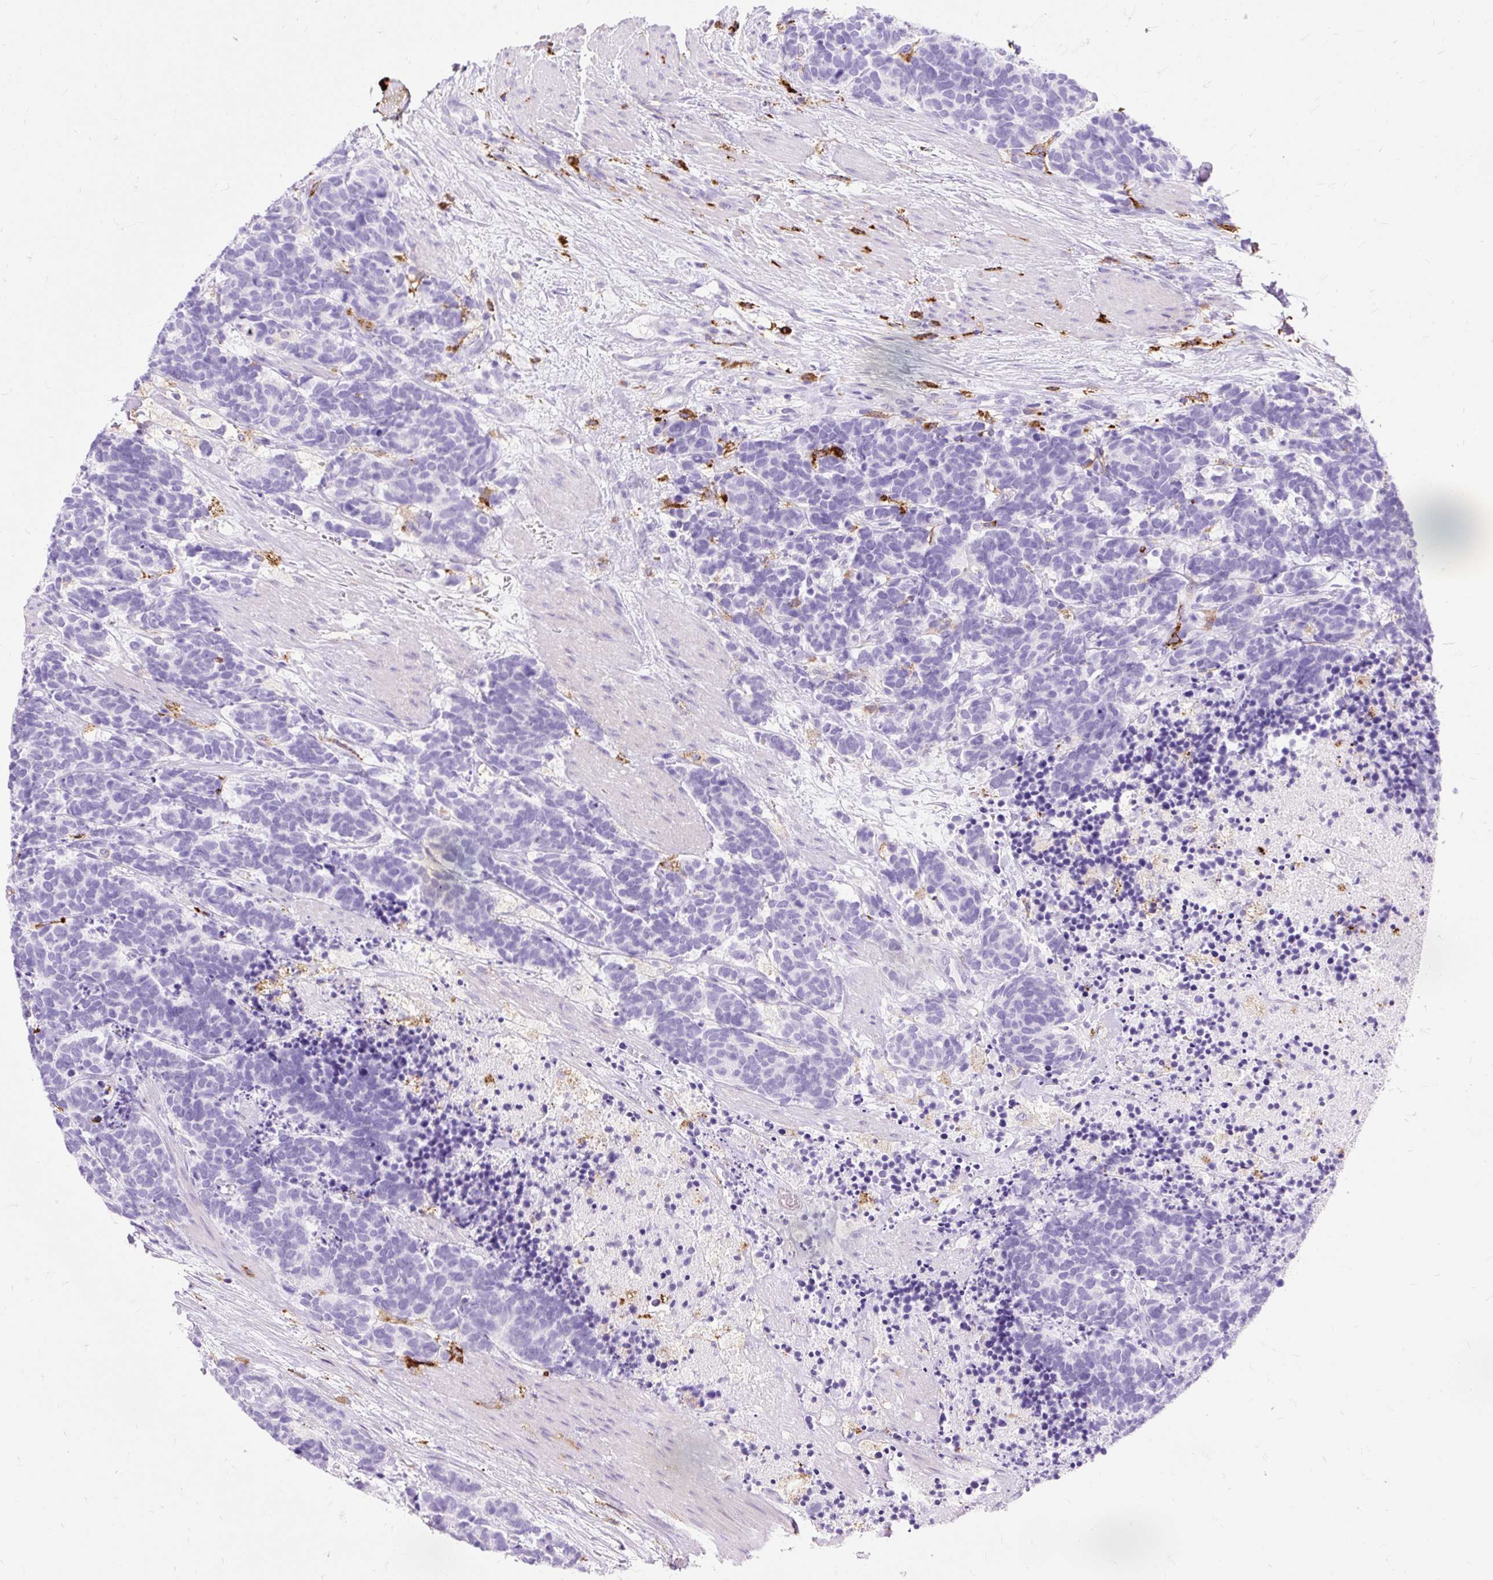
{"staining": {"intensity": "negative", "quantity": "none", "location": "none"}, "tissue": "carcinoid", "cell_type": "Tumor cells", "image_type": "cancer", "snomed": [{"axis": "morphology", "description": "Carcinoma, NOS"}, {"axis": "morphology", "description": "Carcinoid, malignant, NOS"}, {"axis": "topography", "description": "Prostate"}], "caption": "Protein analysis of carcinoma displays no significant staining in tumor cells.", "gene": "HLA-DRA", "patient": {"sex": "male", "age": 57}}